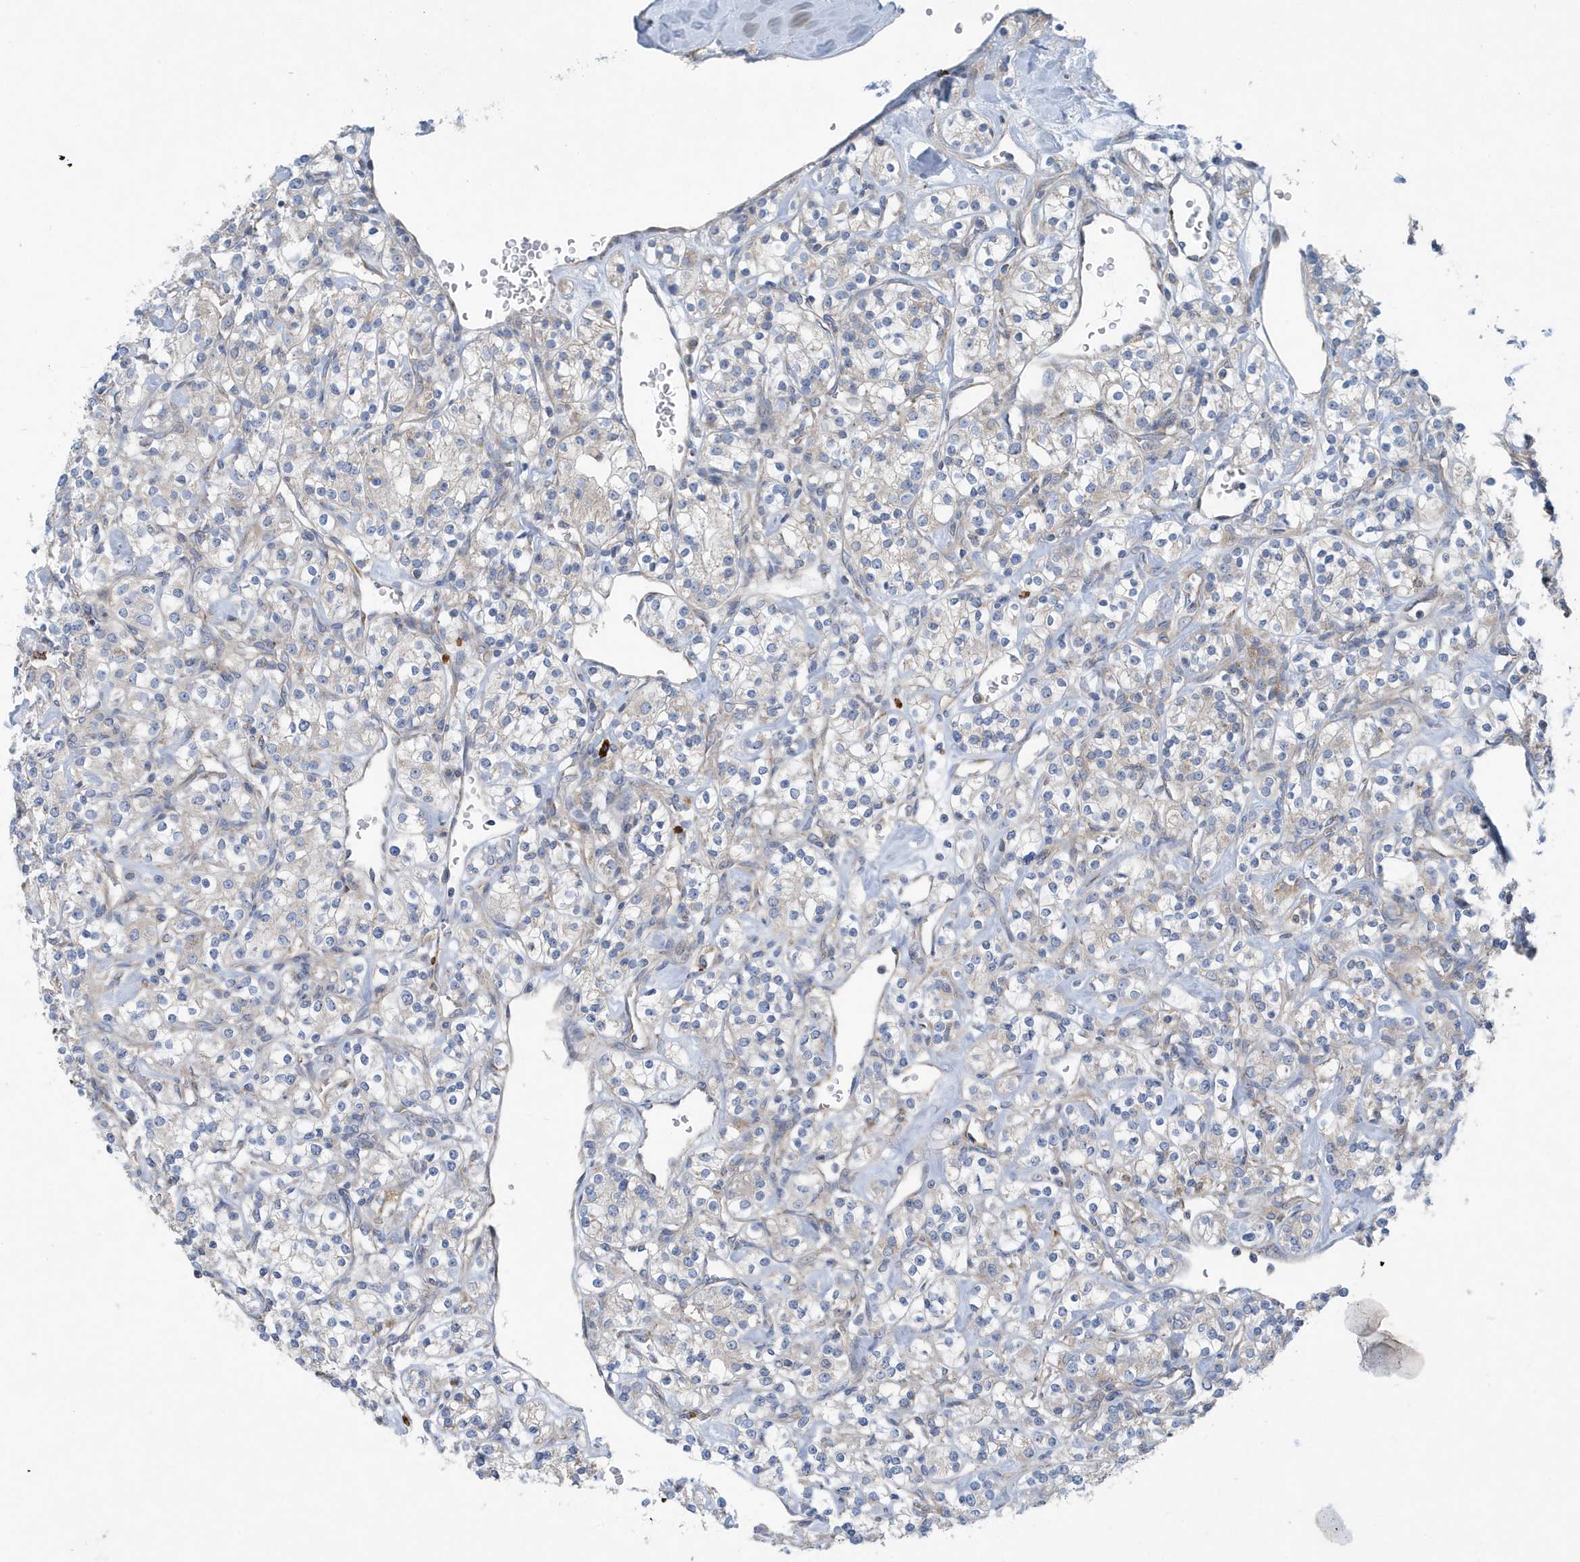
{"staining": {"intensity": "negative", "quantity": "none", "location": "none"}, "tissue": "renal cancer", "cell_type": "Tumor cells", "image_type": "cancer", "snomed": [{"axis": "morphology", "description": "Adenocarcinoma, NOS"}, {"axis": "topography", "description": "Kidney"}], "caption": "IHC of renal cancer demonstrates no positivity in tumor cells.", "gene": "PPM1M", "patient": {"sex": "male", "age": 77}}